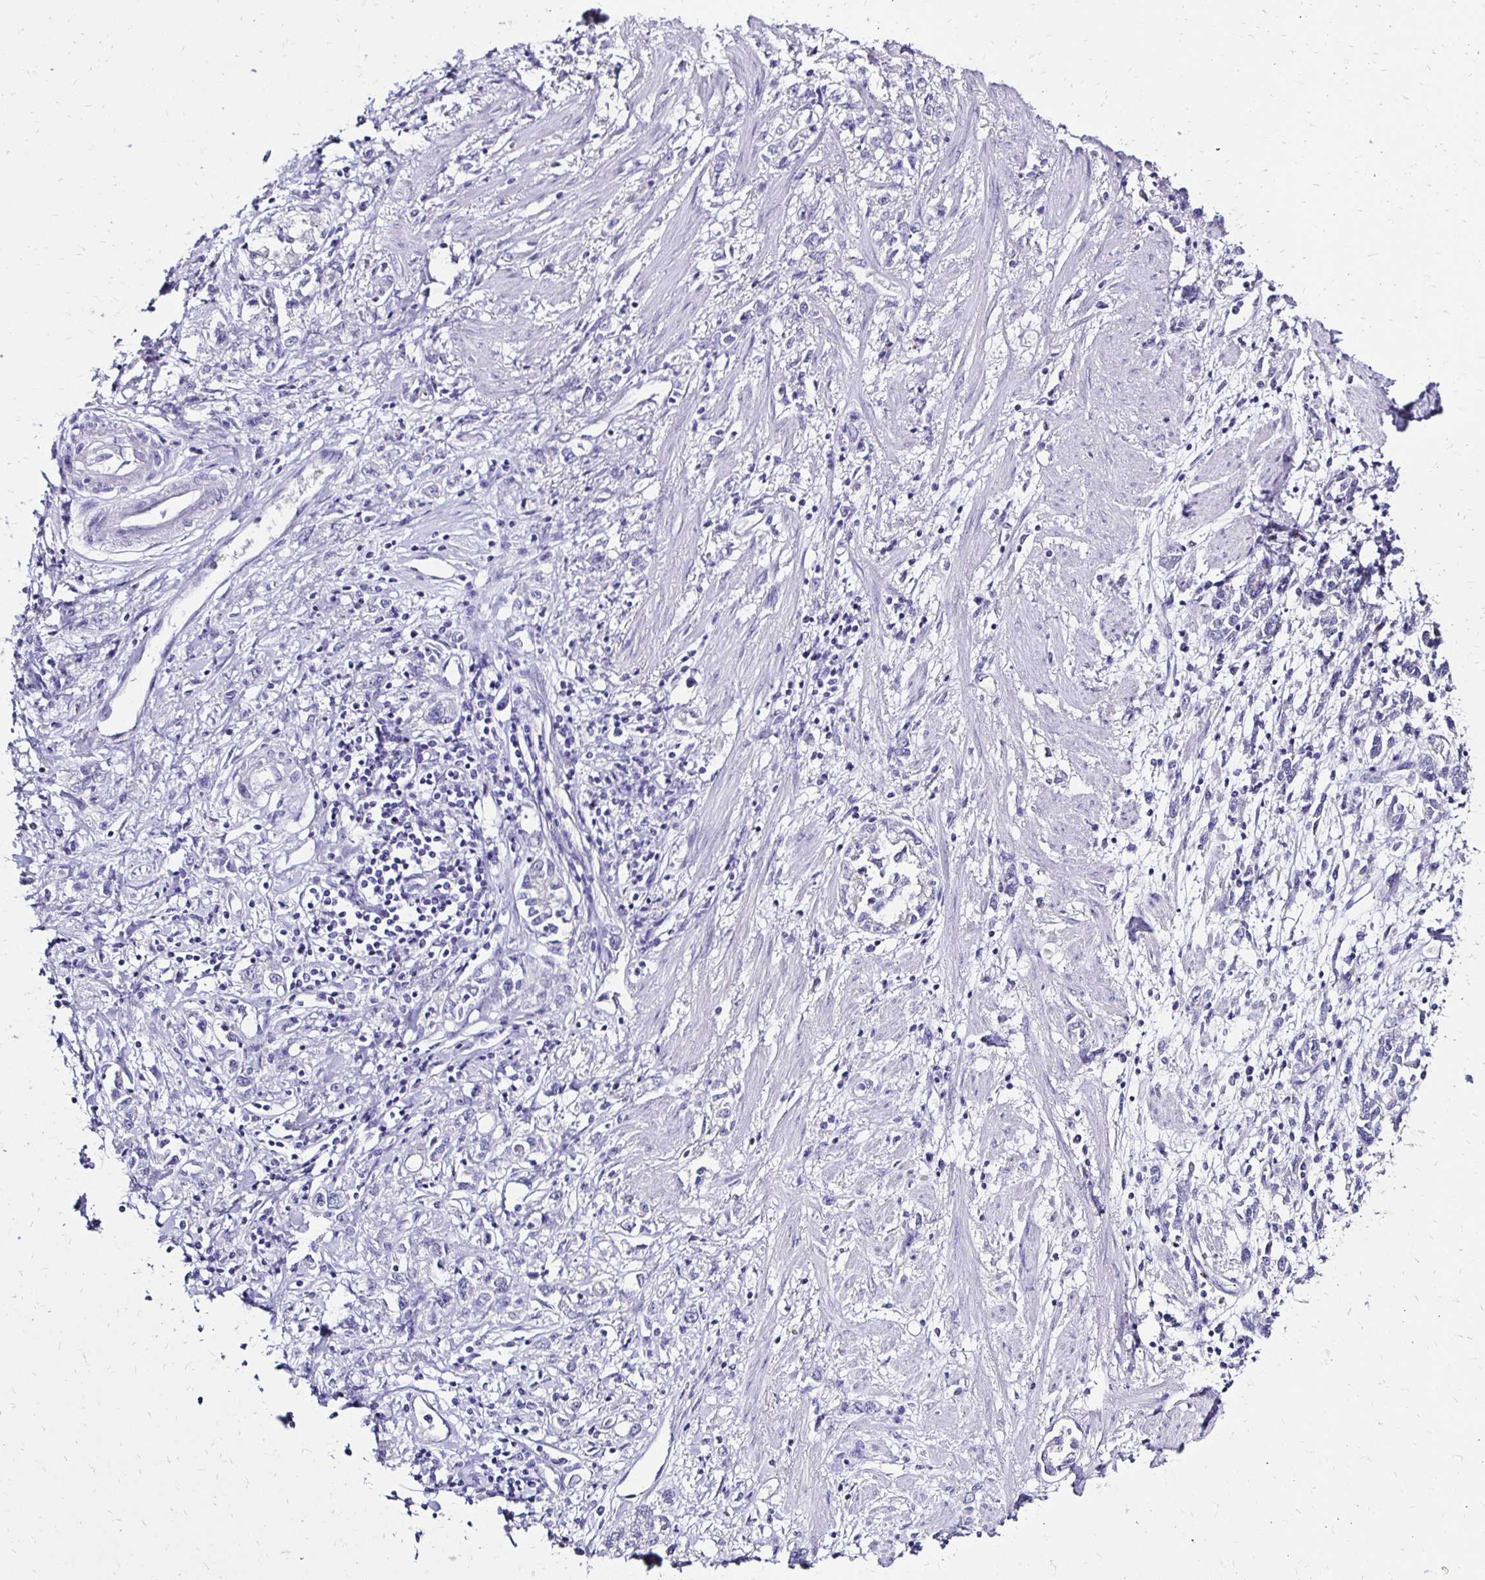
{"staining": {"intensity": "negative", "quantity": "none", "location": "none"}, "tissue": "stomach cancer", "cell_type": "Tumor cells", "image_type": "cancer", "snomed": [{"axis": "morphology", "description": "Adenocarcinoma, NOS"}, {"axis": "topography", "description": "Stomach"}], "caption": "Adenocarcinoma (stomach) stained for a protein using IHC displays no staining tumor cells.", "gene": "KCNT1", "patient": {"sex": "female", "age": 76}}